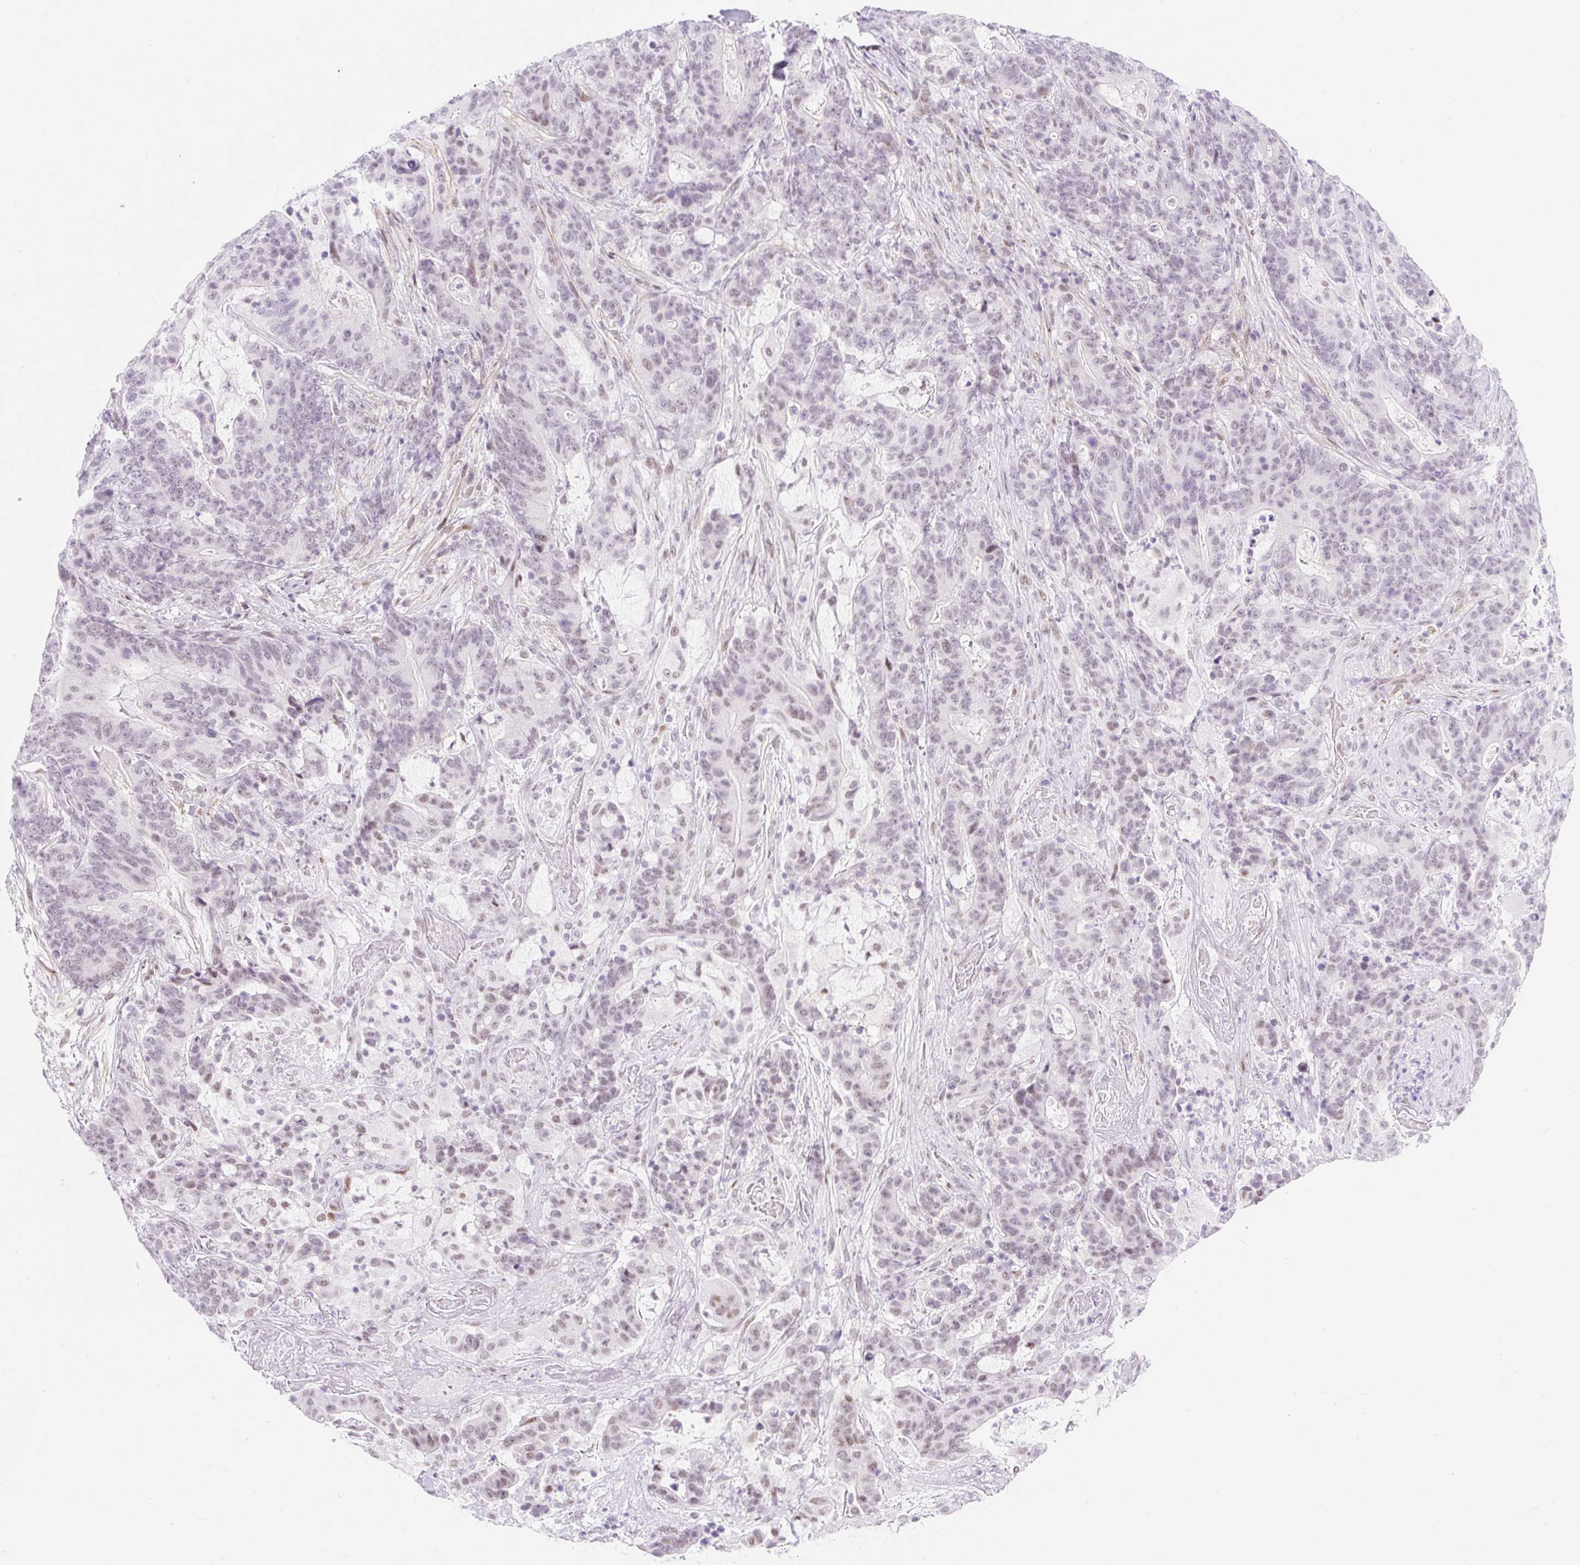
{"staining": {"intensity": "weak", "quantity": "25%-75%", "location": "nuclear"}, "tissue": "stomach cancer", "cell_type": "Tumor cells", "image_type": "cancer", "snomed": [{"axis": "morphology", "description": "Normal tissue, NOS"}, {"axis": "morphology", "description": "Adenocarcinoma, NOS"}, {"axis": "topography", "description": "Stomach"}], "caption": "Tumor cells display low levels of weak nuclear expression in approximately 25%-75% of cells in human stomach cancer.", "gene": "H2BW1", "patient": {"sex": "female", "age": 64}}